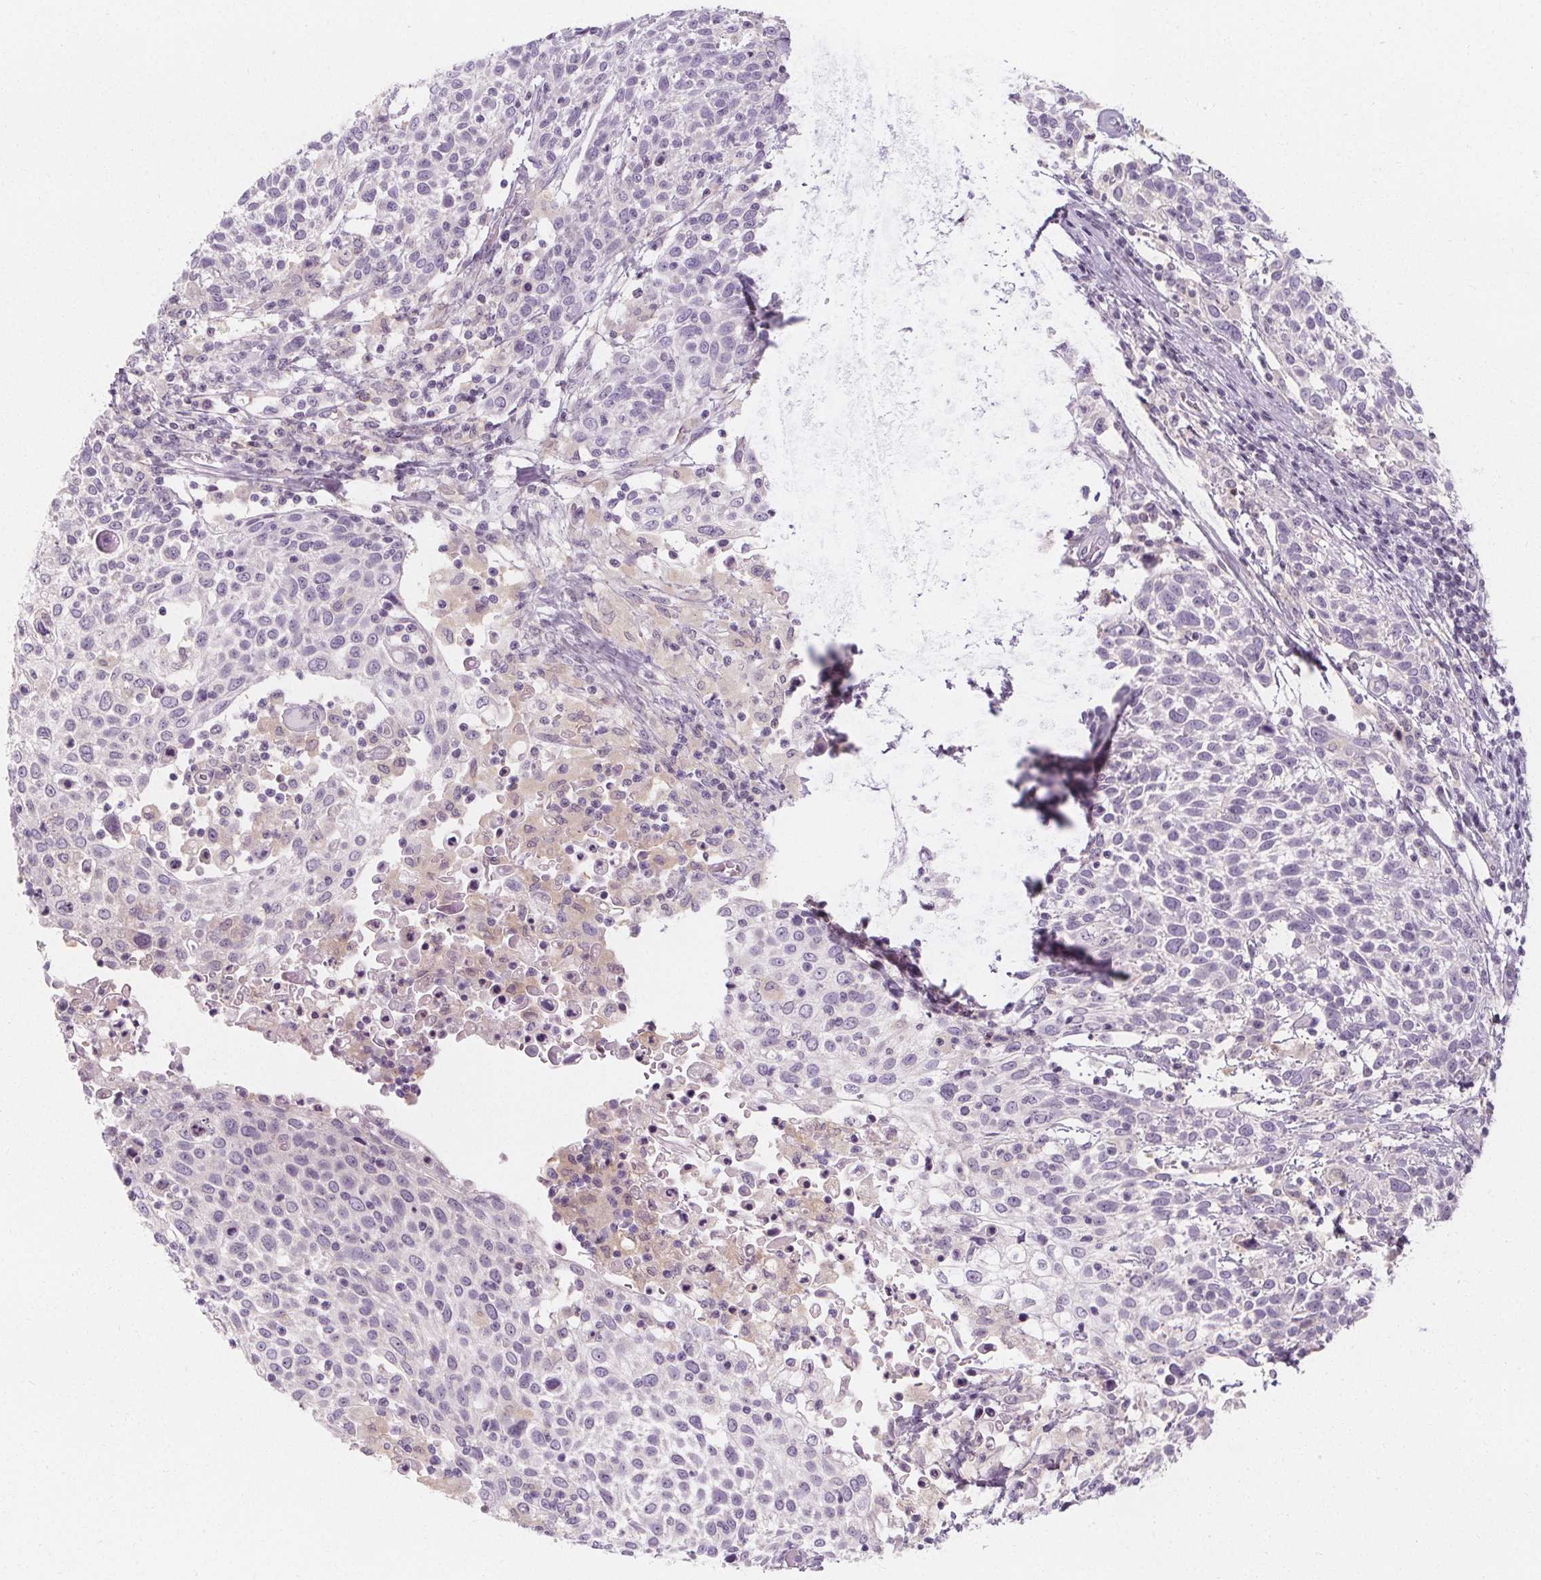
{"staining": {"intensity": "negative", "quantity": "none", "location": "none"}, "tissue": "cervical cancer", "cell_type": "Tumor cells", "image_type": "cancer", "snomed": [{"axis": "morphology", "description": "Squamous cell carcinoma, NOS"}, {"axis": "topography", "description": "Cervix"}], "caption": "High magnification brightfield microscopy of squamous cell carcinoma (cervical) stained with DAB (3,3'-diaminobenzidine) (brown) and counterstained with hematoxylin (blue): tumor cells show no significant staining. The staining was performed using DAB (3,3'-diaminobenzidine) to visualize the protein expression in brown, while the nuclei were stained in blue with hematoxylin (Magnification: 20x).", "gene": "UGP2", "patient": {"sex": "female", "age": 61}}